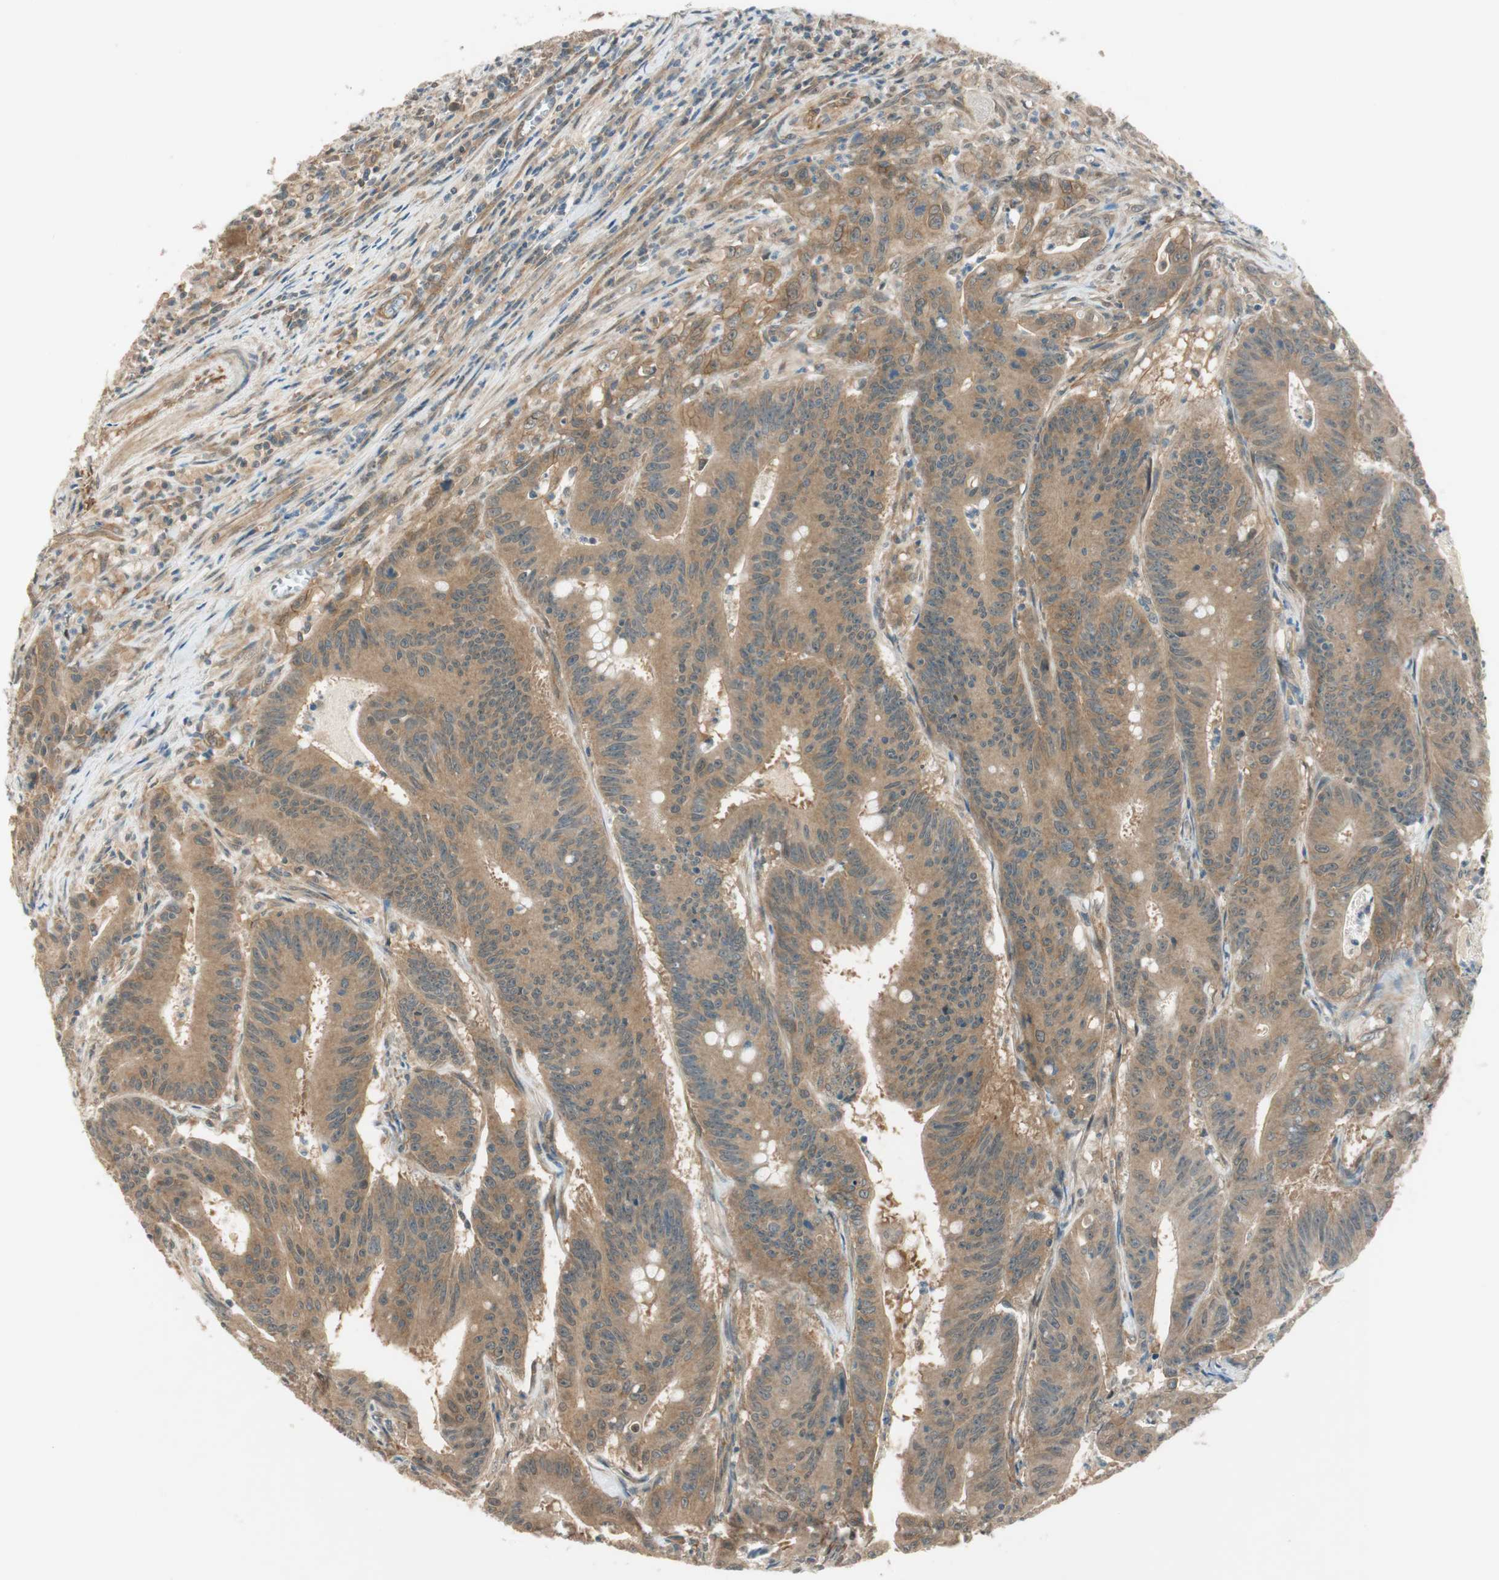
{"staining": {"intensity": "moderate", "quantity": ">75%", "location": "cytoplasmic/membranous"}, "tissue": "colorectal cancer", "cell_type": "Tumor cells", "image_type": "cancer", "snomed": [{"axis": "morphology", "description": "Adenocarcinoma, NOS"}, {"axis": "topography", "description": "Colon"}], "caption": "Immunohistochemical staining of human colorectal cancer exhibits medium levels of moderate cytoplasmic/membranous positivity in approximately >75% of tumor cells.", "gene": "PSMD8", "patient": {"sex": "male", "age": 45}}